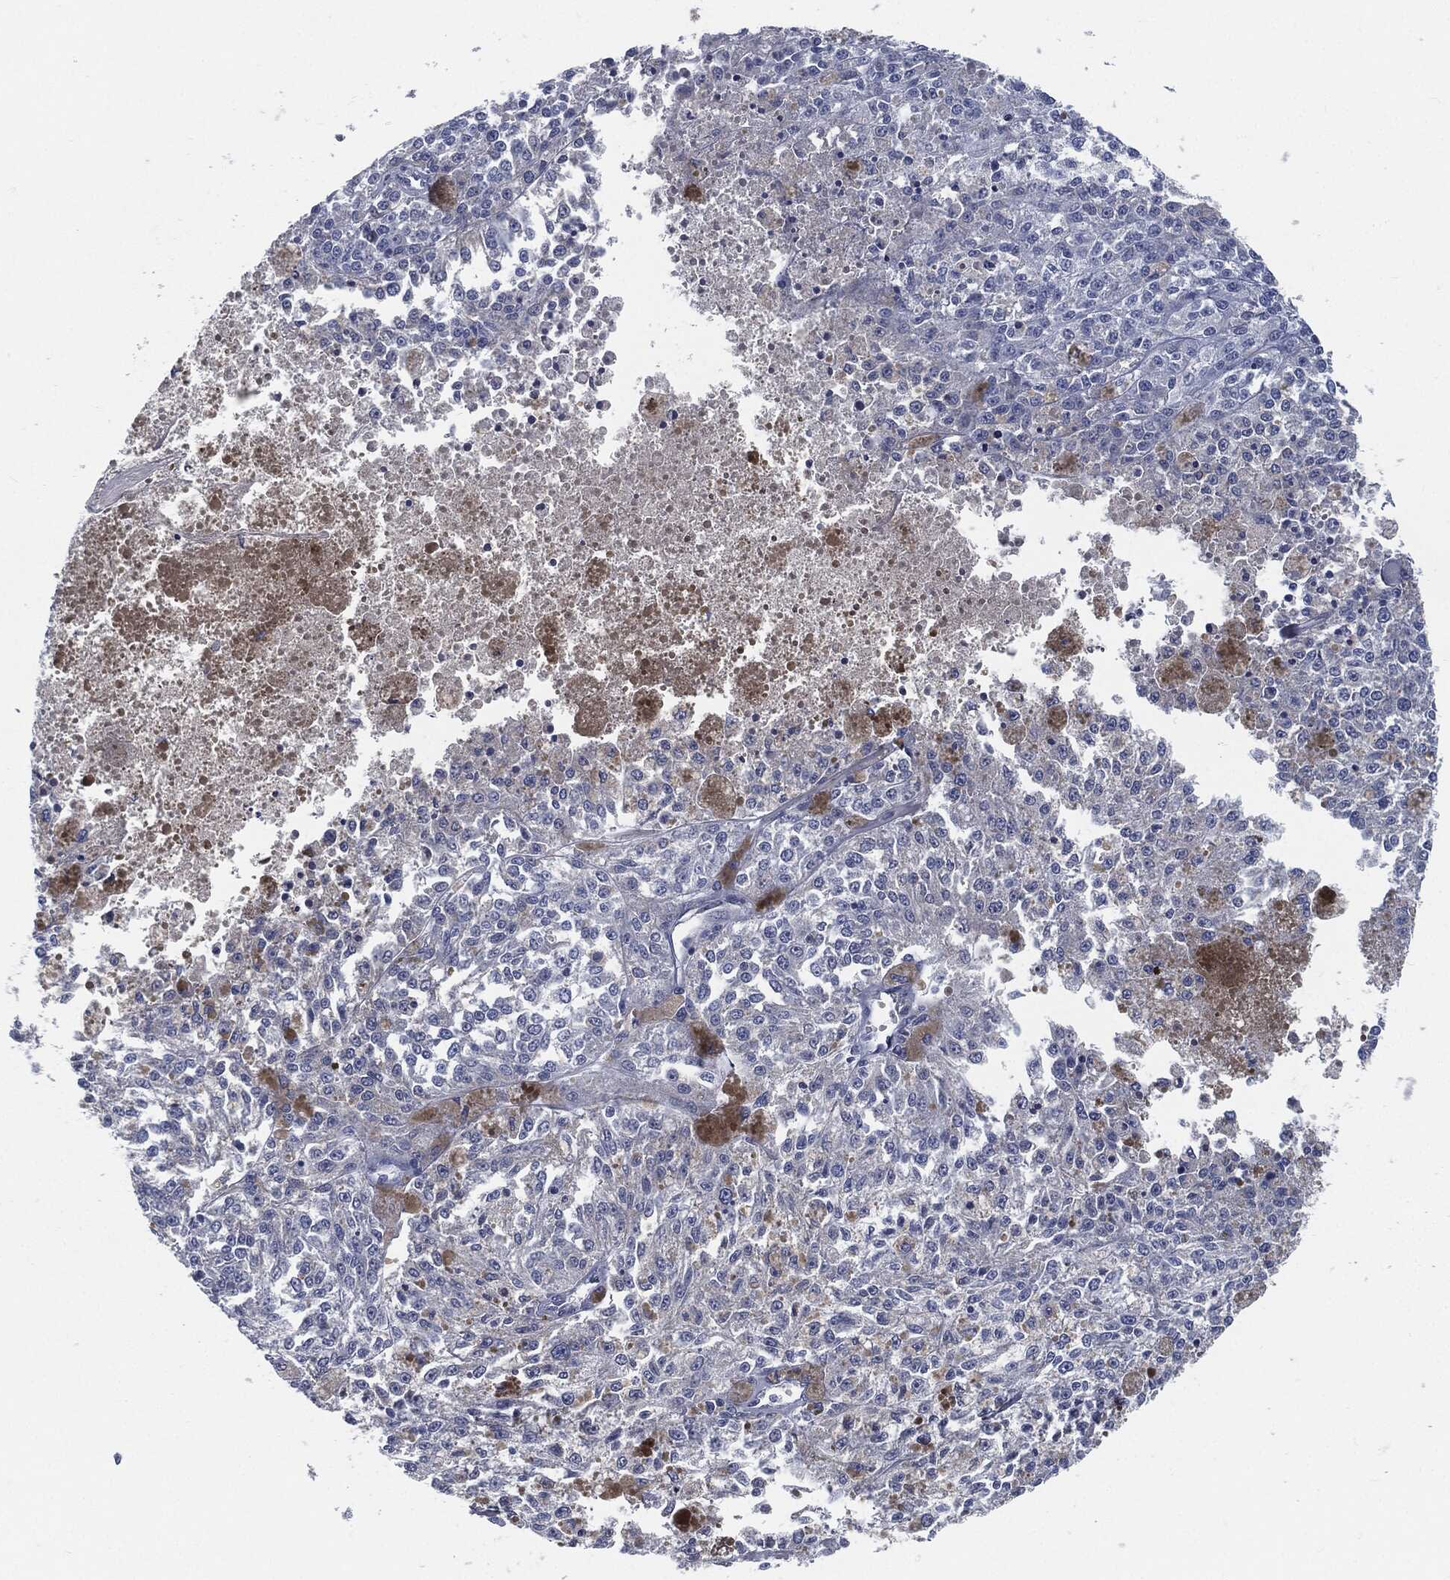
{"staining": {"intensity": "negative", "quantity": "none", "location": "none"}, "tissue": "melanoma", "cell_type": "Tumor cells", "image_type": "cancer", "snomed": [{"axis": "morphology", "description": "Malignant melanoma, Metastatic site"}, {"axis": "topography", "description": "Lymph node"}], "caption": "A micrograph of human melanoma is negative for staining in tumor cells.", "gene": "MST1", "patient": {"sex": "female", "age": 64}}